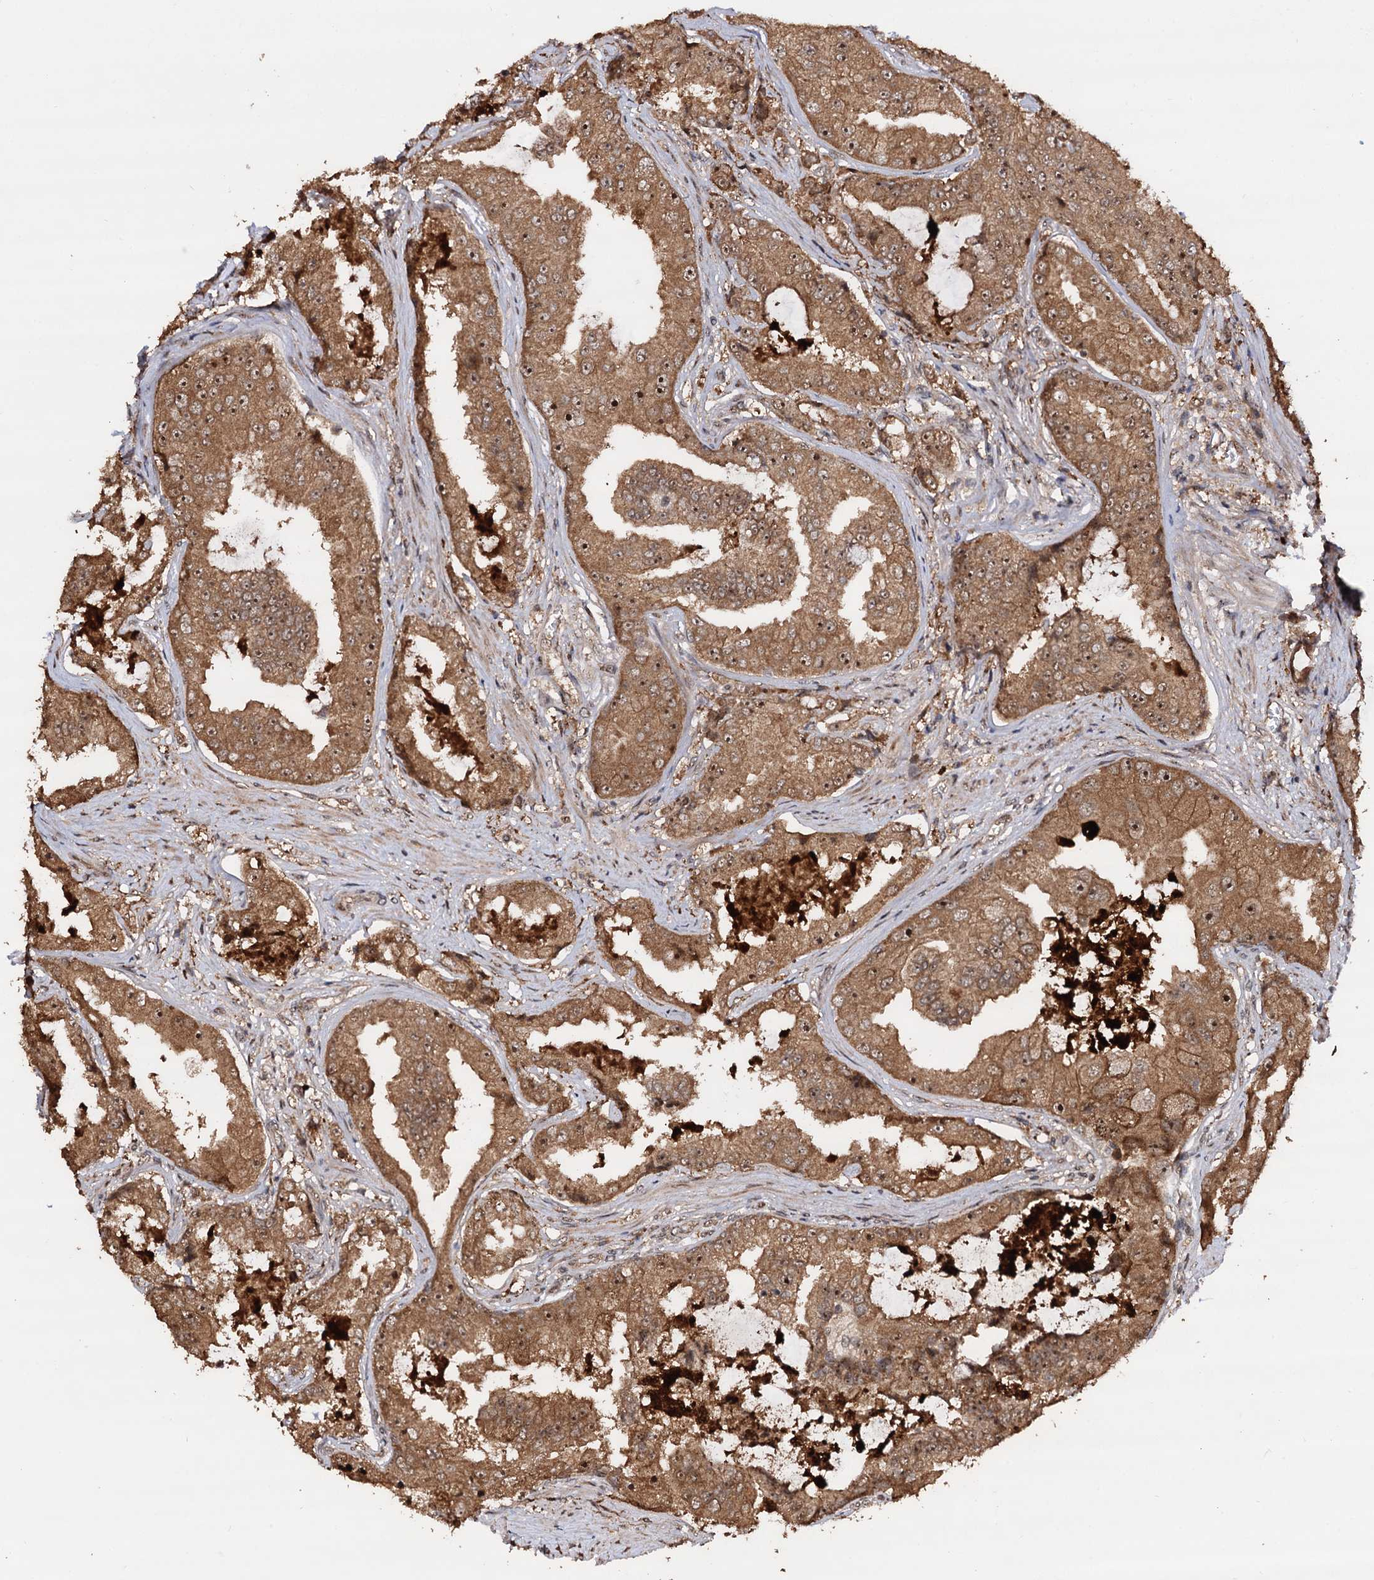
{"staining": {"intensity": "strong", "quantity": ">75%", "location": "cytoplasmic/membranous,nuclear"}, "tissue": "prostate cancer", "cell_type": "Tumor cells", "image_type": "cancer", "snomed": [{"axis": "morphology", "description": "Adenocarcinoma, High grade"}, {"axis": "topography", "description": "Prostate"}], "caption": "DAB (3,3'-diaminobenzidine) immunohistochemical staining of adenocarcinoma (high-grade) (prostate) reveals strong cytoplasmic/membranous and nuclear protein expression in about >75% of tumor cells.", "gene": "PIGB", "patient": {"sex": "male", "age": 73}}